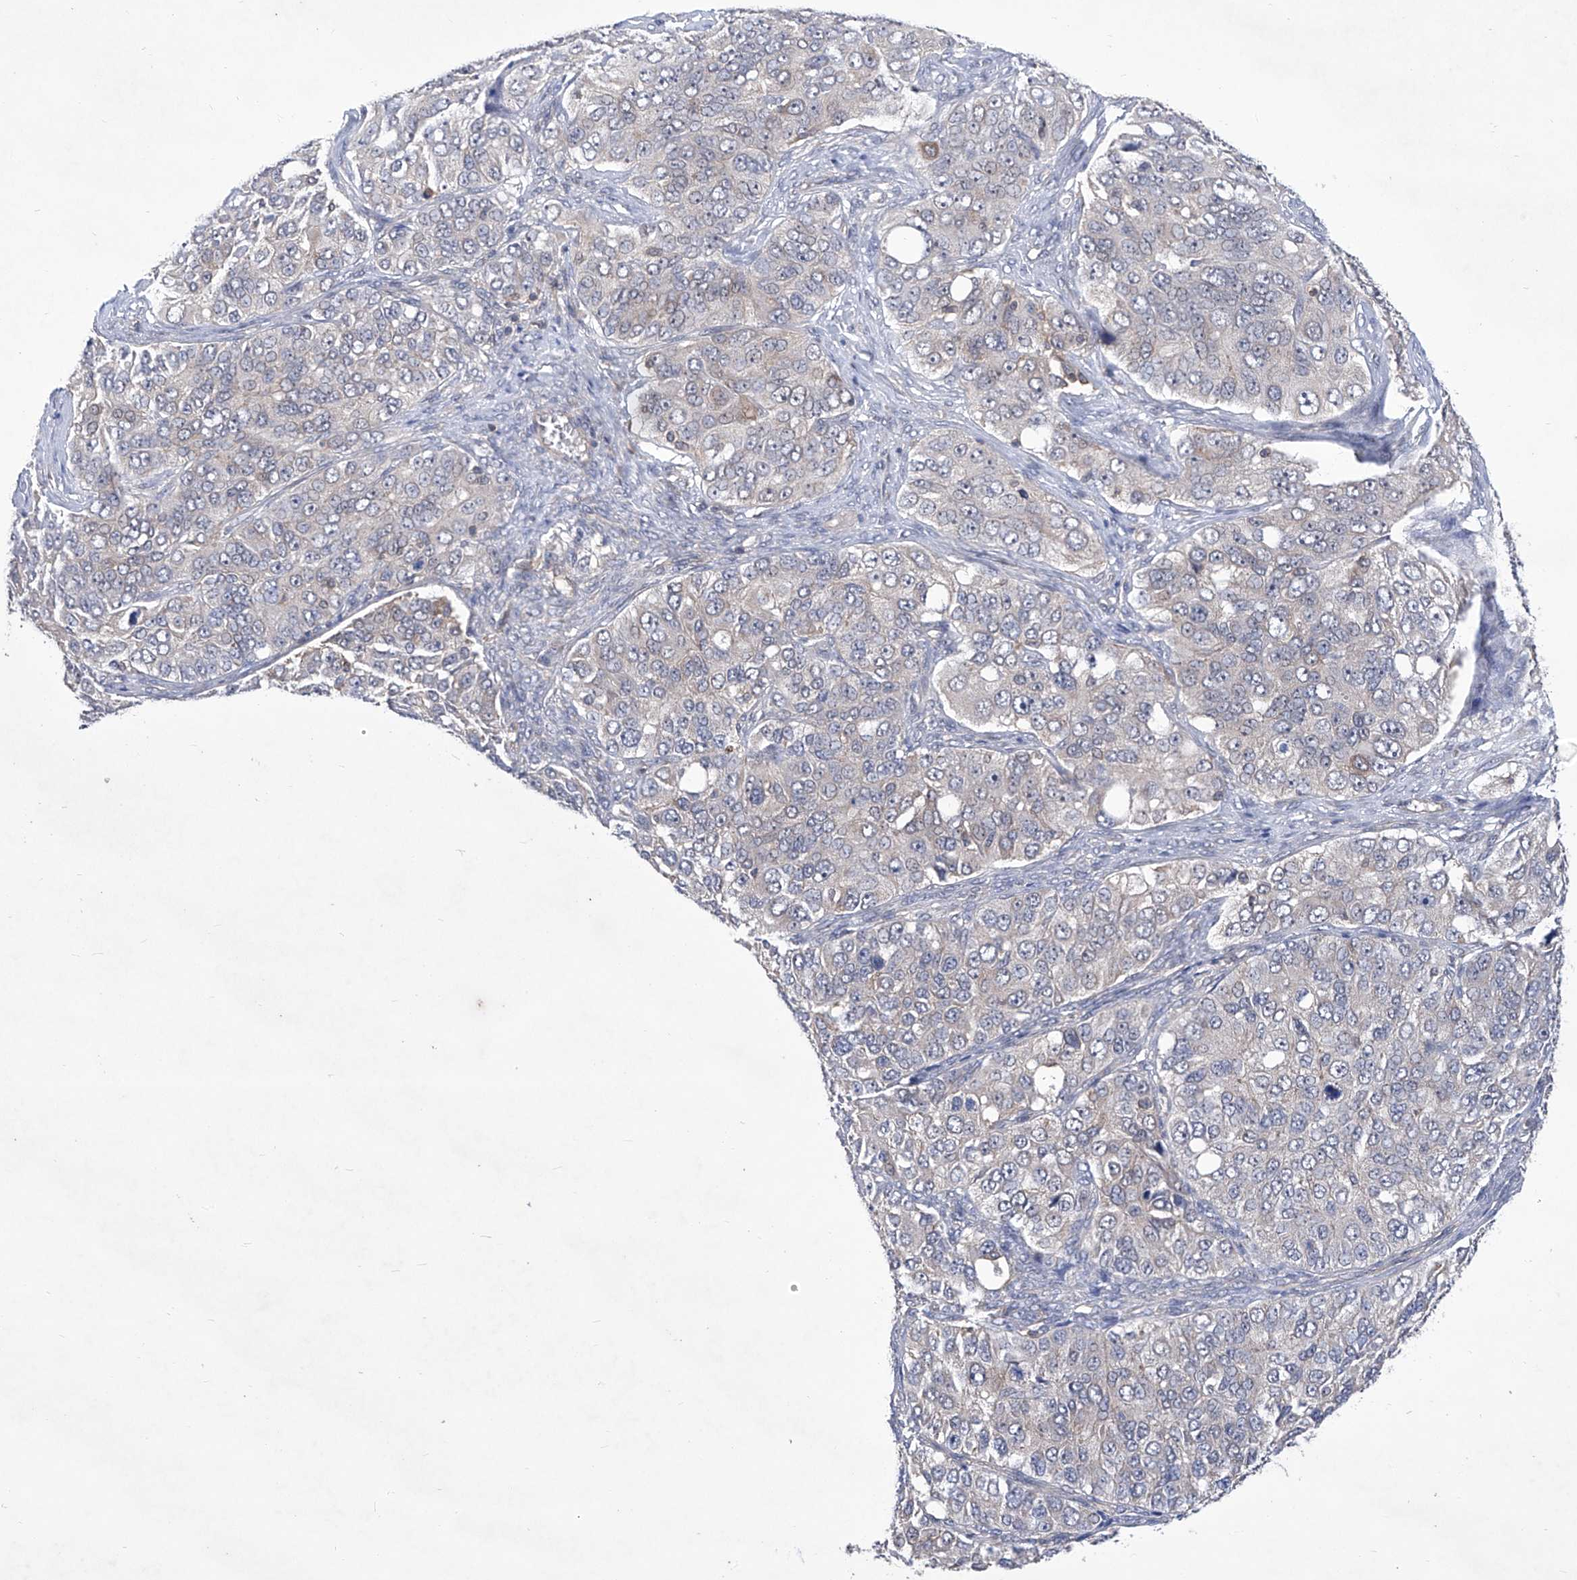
{"staining": {"intensity": "negative", "quantity": "none", "location": "none"}, "tissue": "ovarian cancer", "cell_type": "Tumor cells", "image_type": "cancer", "snomed": [{"axis": "morphology", "description": "Carcinoma, endometroid"}, {"axis": "topography", "description": "Ovary"}], "caption": "Histopathology image shows no protein expression in tumor cells of ovarian endometroid carcinoma tissue.", "gene": "KIFC2", "patient": {"sex": "female", "age": 51}}